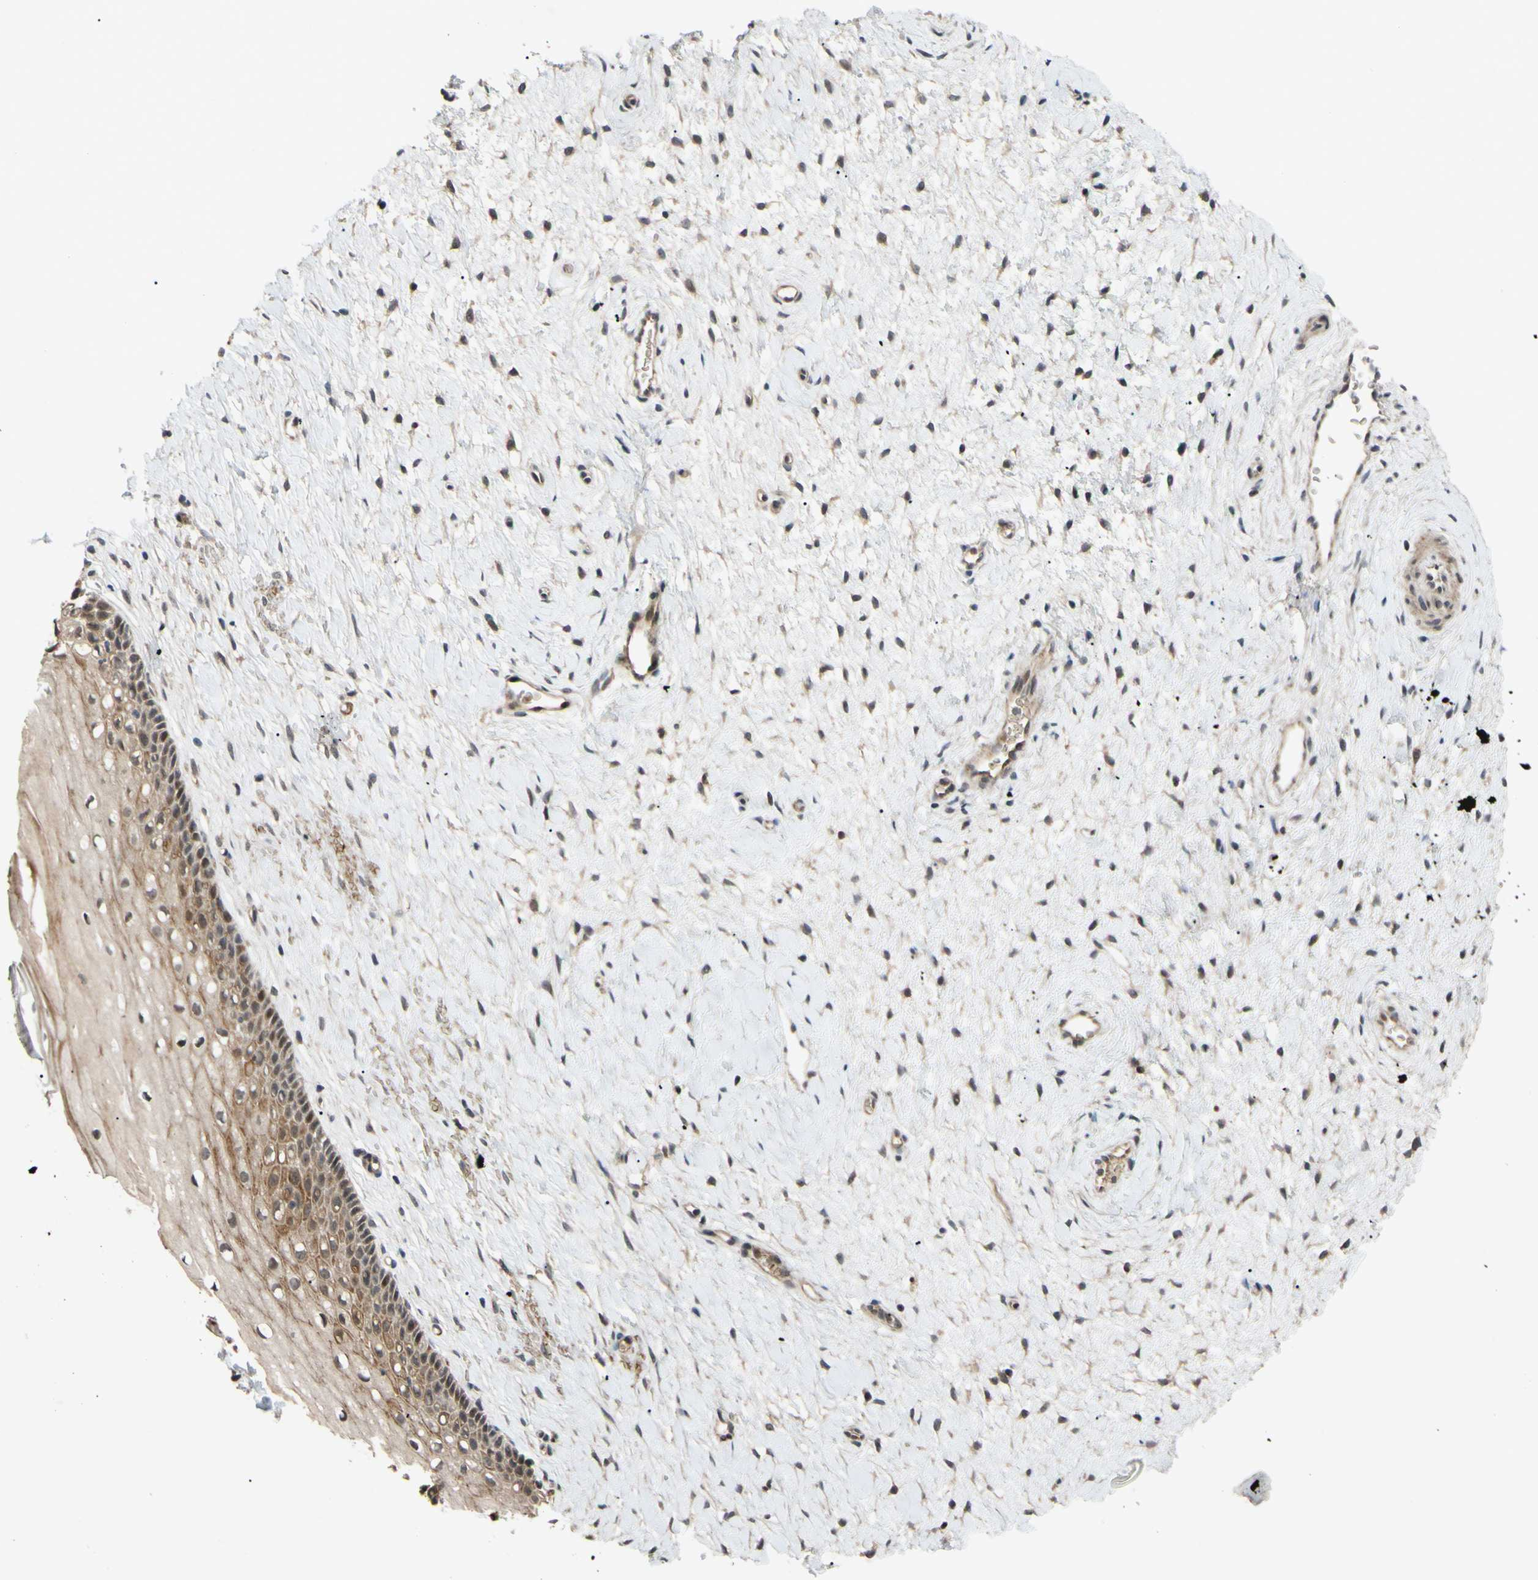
{"staining": {"intensity": "weak", "quantity": "25%-75%", "location": "cytoplasmic/membranous"}, "tissue": "cervix", "cell_type": "Glandular cells", "image_type": "normal", "snomed": [{"axis": "morphology", "description": "Normal tissue, NOS"}, {"axis": "topography", "description": "Cervix"}], "caption": "Cervix stained for a protein exhibits weak cytoplasmic/membranous positivity in glandular cells. The staining is performed using DAB brown chromogen to label protein expression. The nuclei are counter-stained blue using hematoxylin.", "gene": "ALK", "patient": {"sex": "female", "age": 39}}